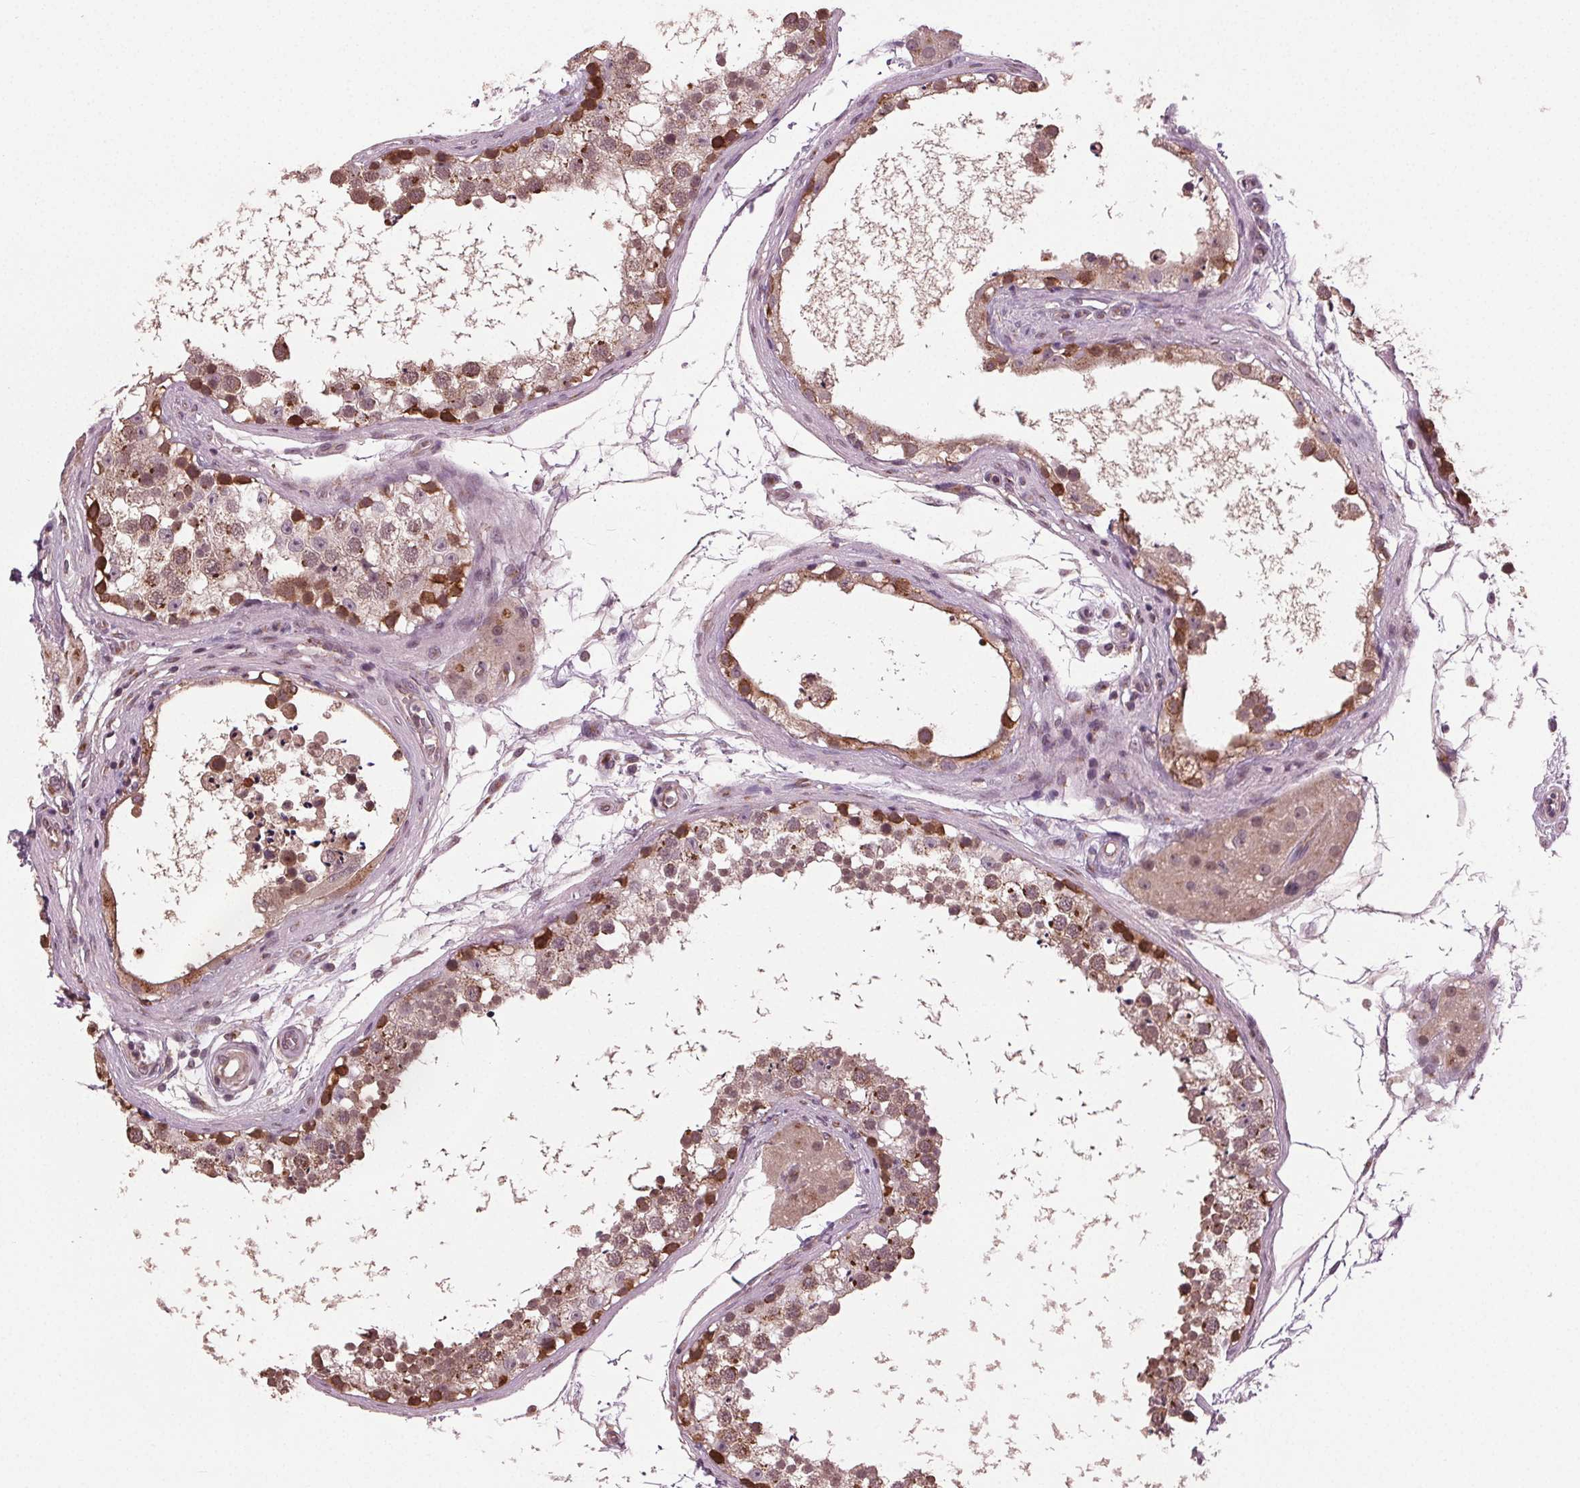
{"staining": {"intensity": "moderate", "quantity": ">75%", "location": "cytoplasmic/membranous"}, "tissue": "testis", "cell_type": "Cells in seminiferous ducts", "image_type": "normal", "snomed": [{"axis": "morphology", "description": "Normal tissue, NOS"}, {"axis": "morphology", "description": "Seminoma, NOS"}, {"axis": "topography", "description": "Testis"}], "caption": "High-magnification brightfield microscopy of unremarkable testis stained with DAB (3,3'-diaminobenzidine) (brown) and counterstained with hematoxylin (blue). cells in seminiferous ducts exhibit moderate cytoplasmic/membranous positivity is appreciated in approximately>75% of cells. Nuclei are stained in blue.", "gene": "BSDC1", "patient": {"sex": "male", "age": 65}}